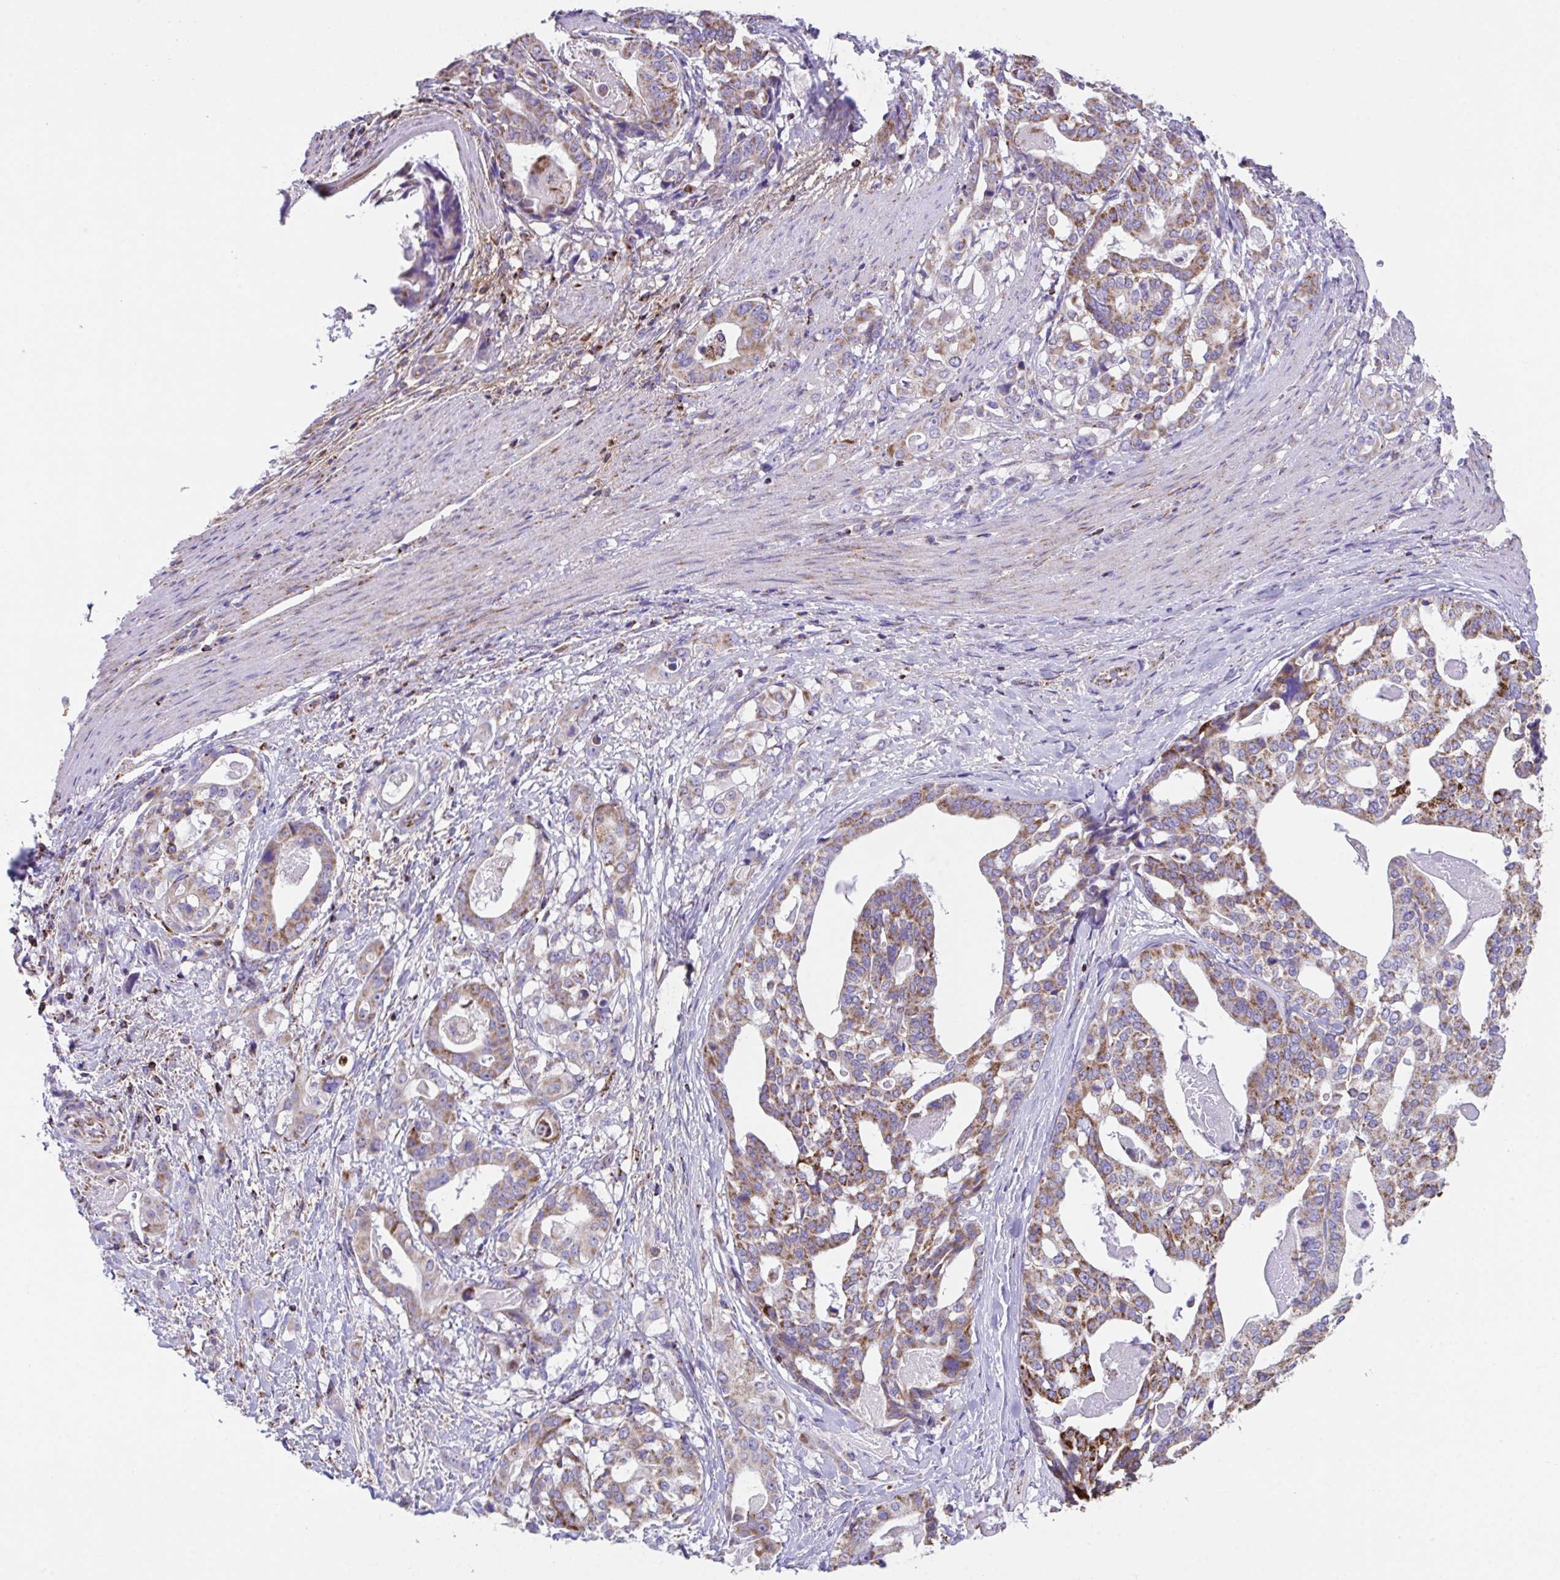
{"staining": {"intensity": "moderate", "quantity": ">75%", "location": "cytoplasmic/membranous"}, "tissue": "stomach cancer", "cell_type": "Tumor cells", "image_type": "cancer", "snomed": [{"axis": "morphology", "description": "Adenocarcinoma, NOS"}, {"axis": "topography", "description": "Stomach"}], "caption": "About >75% of tumor cells in adenocarcinoma (stomach) show moderate cytoplasmic/membranous protein staining as visualized by brown immunohistochemical staining.", "gene": "PCMTD2", "patient": {"sex": "male", "age": 48}}